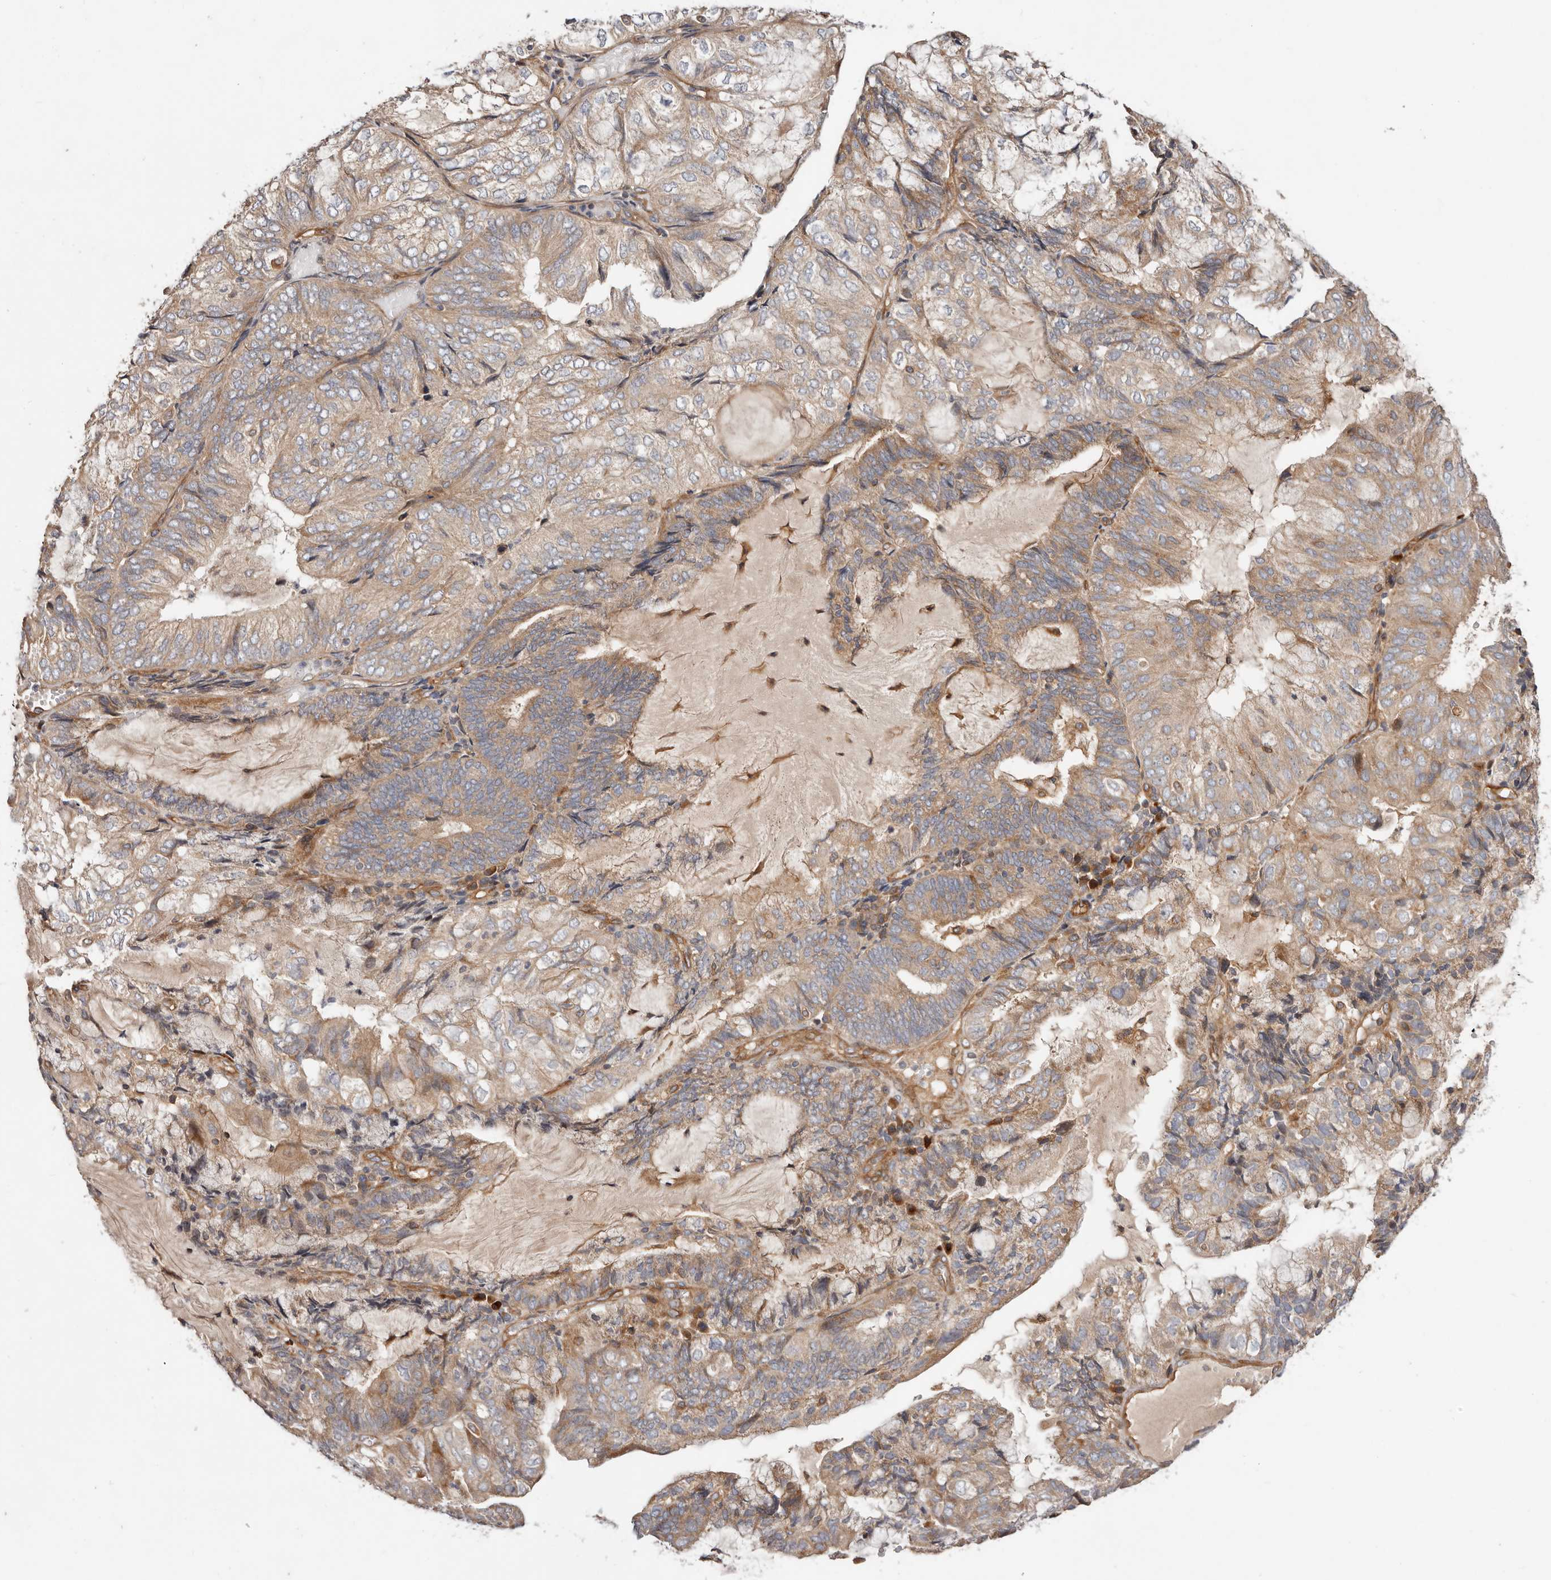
{"staining": {"intensity": "moderate", "quantity": "25%-75%", "location": "cytoplasmic/membranous"}, "tissue": "endometrial cancer", "cell_type": "Tumor cells", "image_type": "cancer", "snomed": [{"axis": "morphology", "description": "Adenocarcinoma, NOS"}, {"axis": "topography", "description": "Endometrium"}], "caption": "This photomicrograph reveals immunohistochemistry staining of endometrial adenocarcinoma, with medium moderate cytoplasmic/membranous staining in about 25%-75% of tumor cells.", "gene": "MACF1", "patient": {"sex": "female", "age": 81}}